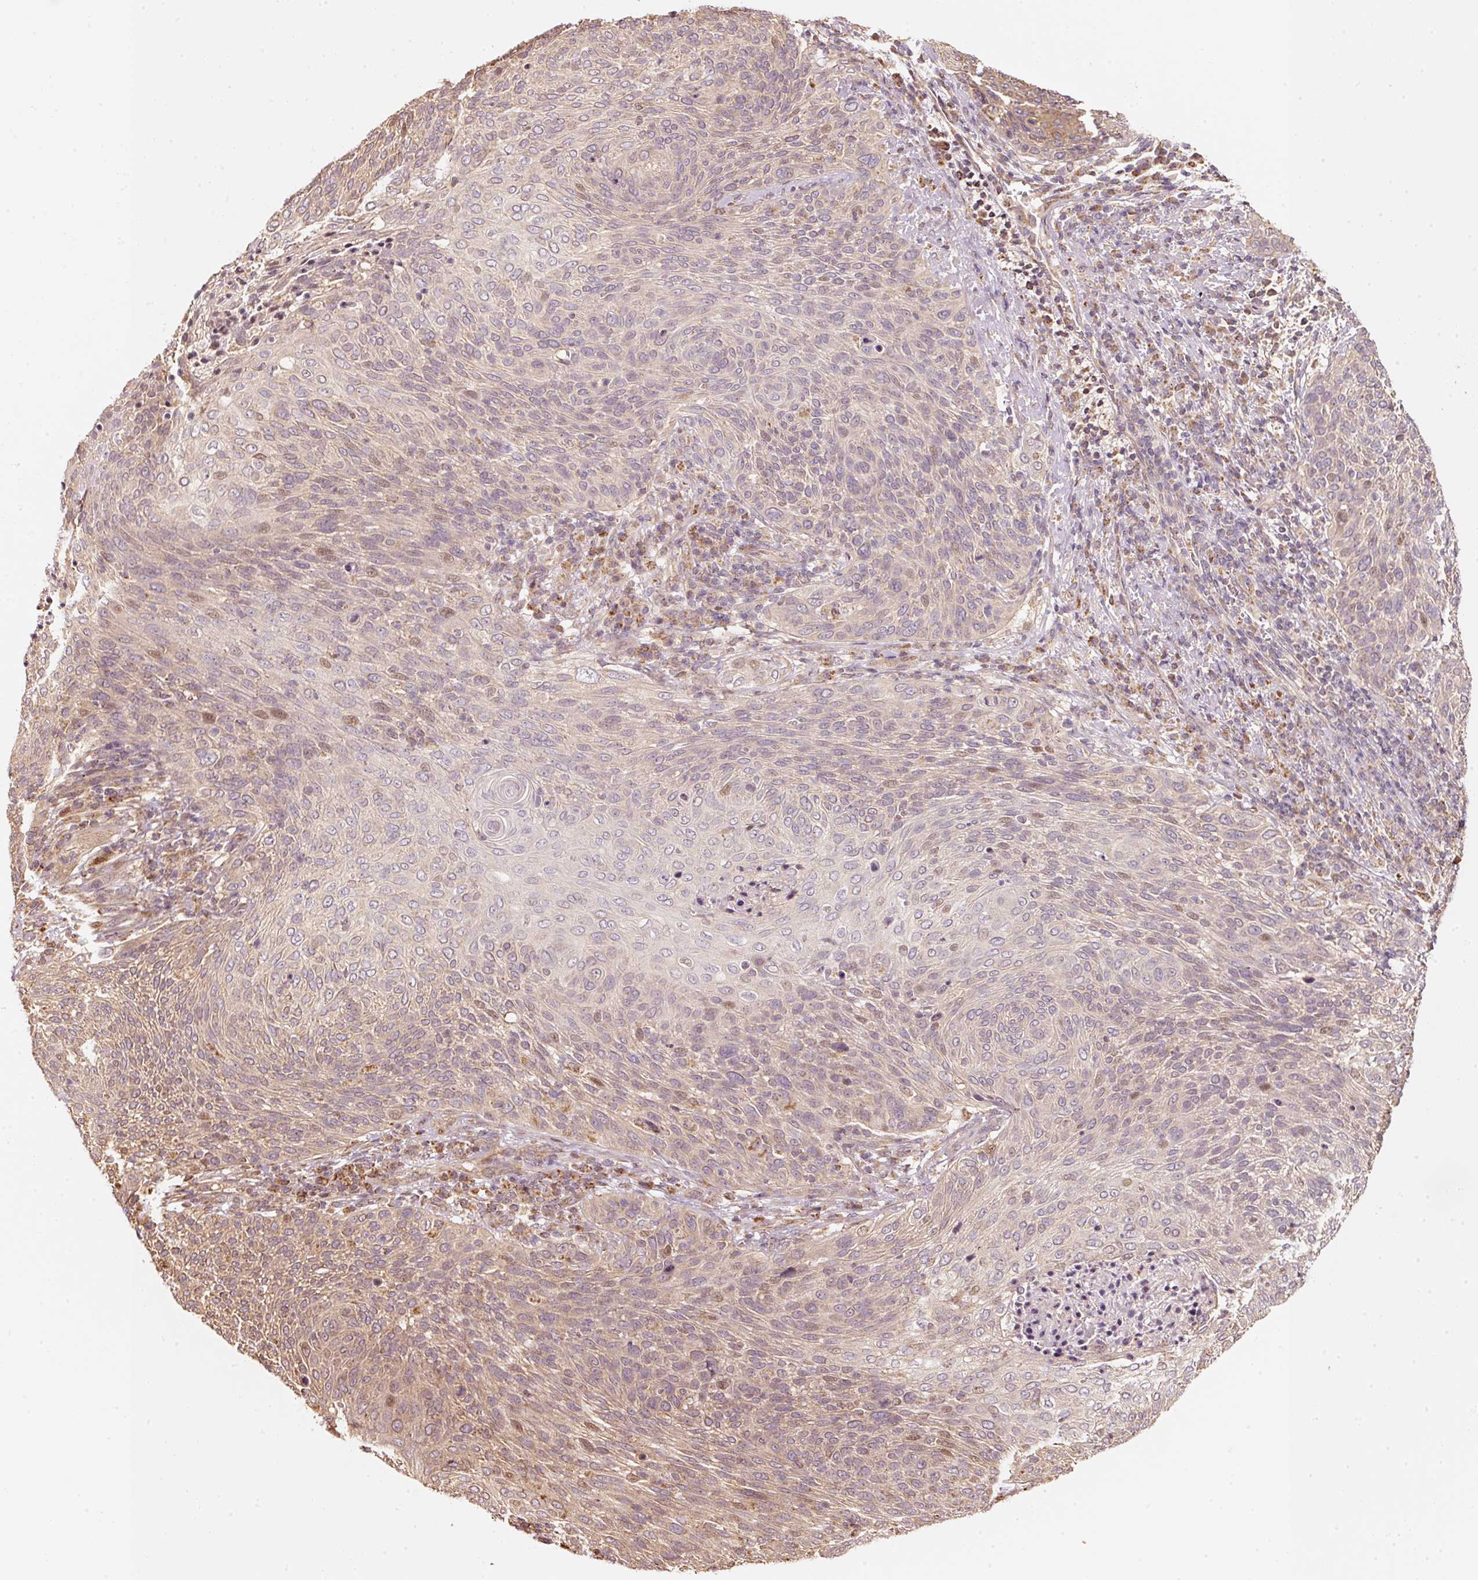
{"staining": {"intensity": "weak", "quantity": "<25%", "location": "nuclear"}, "tissue": "cervical cancer", "cell_type": "Tumor cells", "image_type": "cancer", "snomed": [{"axis": "morphology", "description": "Squamous cell carcinoma, NOS"}, {"axis": "topography", "description": "Cervix"}], "caption": "Human cervical cancer stained for a protein using immunohistochemistry exhibits no expression in tumor cells.", "gene": "RAB35", "patient": {"sex": "female", "age": 31}}